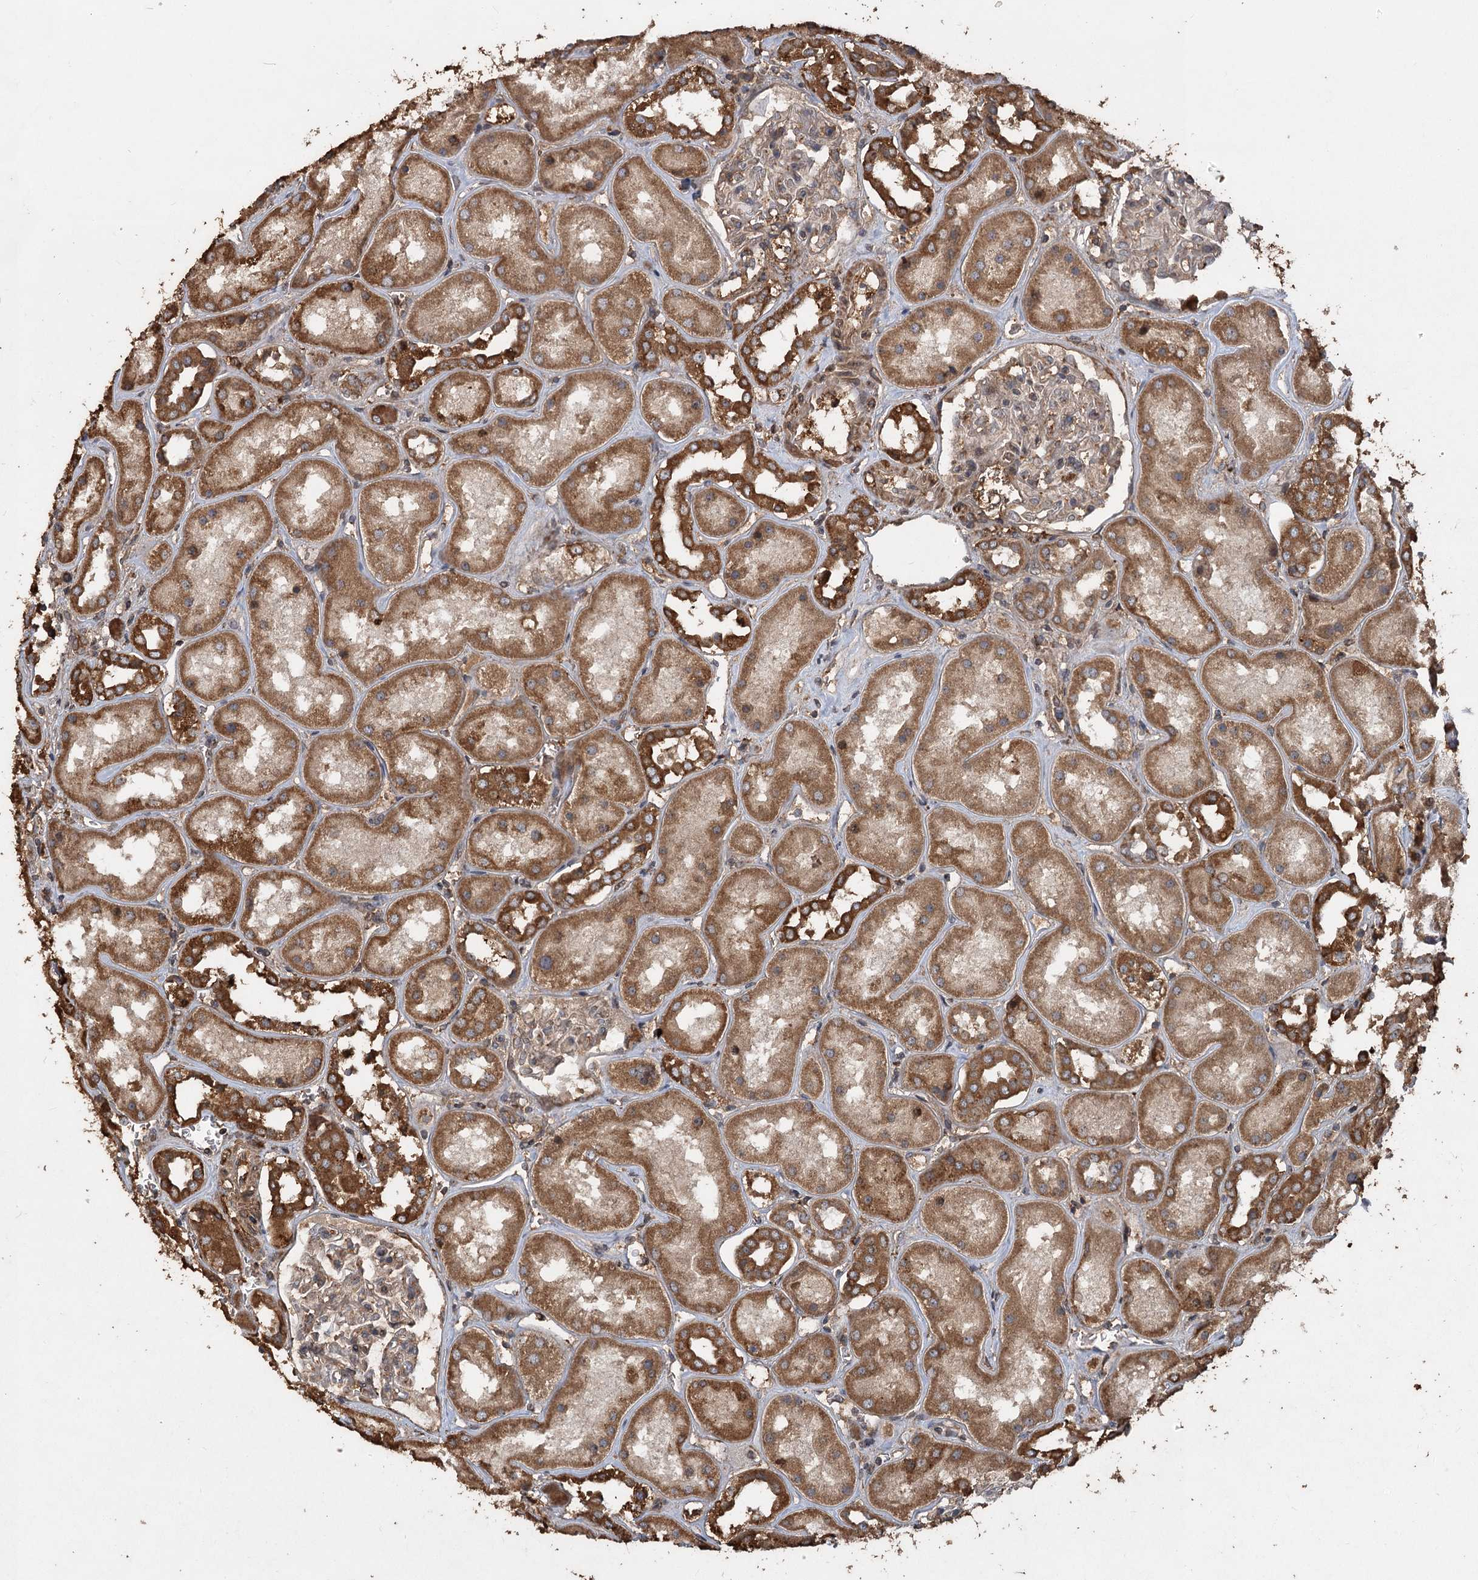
{"staining": {"intensity": "moderate", "quantity": "25%-75%", "location": "cytoplasmic/membranous"}, "tissue": "kidney", "cell_type": "Cells in glomeruli", "image_type": "normal", "snomed": [{"axis": "morphology", "description": "Normal tissue, NOS"}, {"axis": "topography", "description": "Kidney"}], "caption": "Immunohistochemistry (IHC) of unremarkable kidney shows medium levels of moderate cytoplasmic/membranous positivity in approximately 25%-75% of cells in glomeruli. The protein of interest is stained brown, and the nuclei are stained in blue (DAB IHC with brightfield microscopy, high magnification).", "gene": "PIK3C2A", "patient": {"sex": "male", "age": 70}}